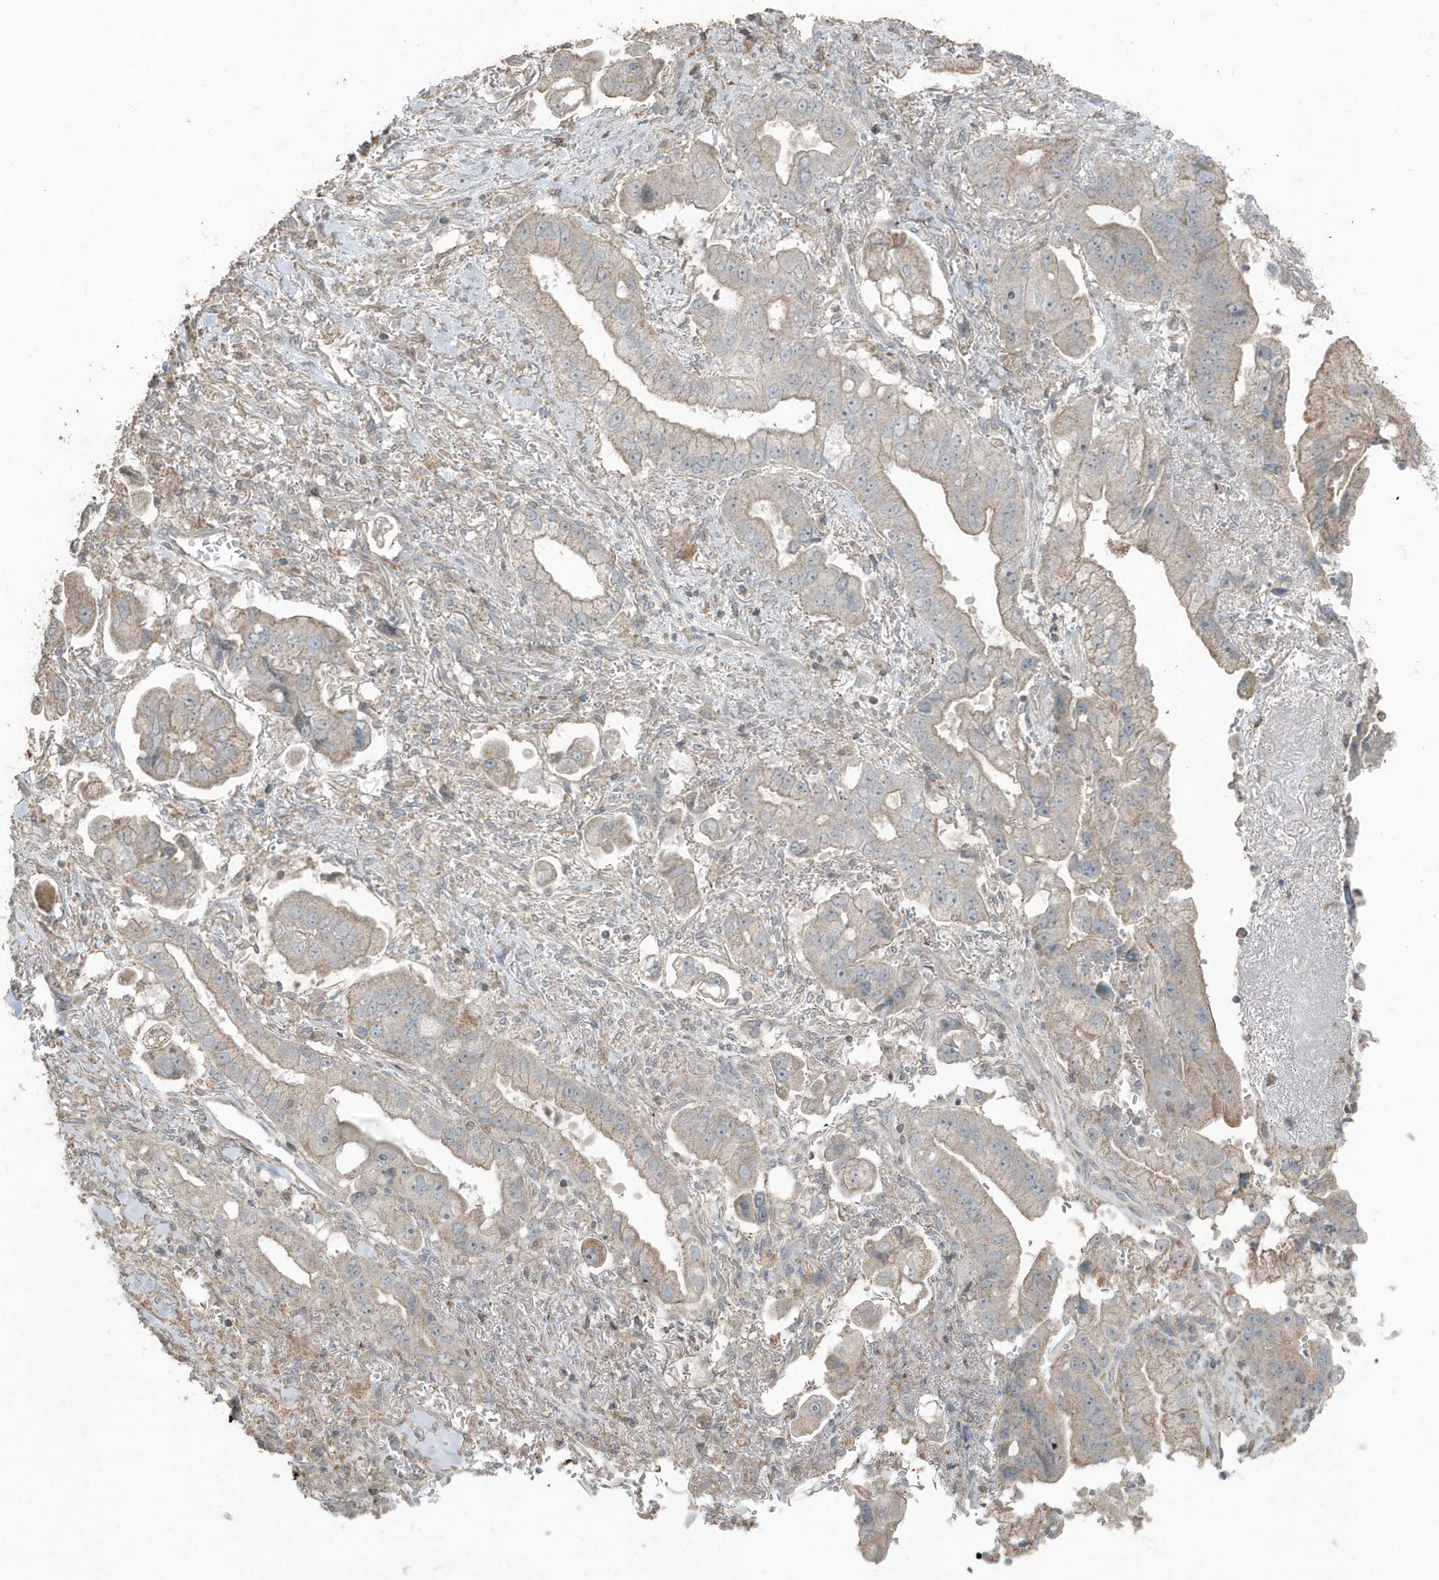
{"staining": {"intensity": "weak", "quantity": "<25%", "location": "cytoplasmic/membranous"}, "tissue": "stomach cancer", "cell_type": "Tumor cells", "image_type": "cancer", "snomed": [{"axis": "morphology", "description": "Adenocarcinoma, NOS"}, {"axis": "topography", "description": "Stomach"}], "caption": "High power microscopy histopathology image of an immunohistochemistry (IHC) photomicrograph of stomach cancer (adenocarcinoma), revealing no significant staining in tumor cells.", "gene": "ACTC1", "patient": {"sex": "male", "age": 62}}